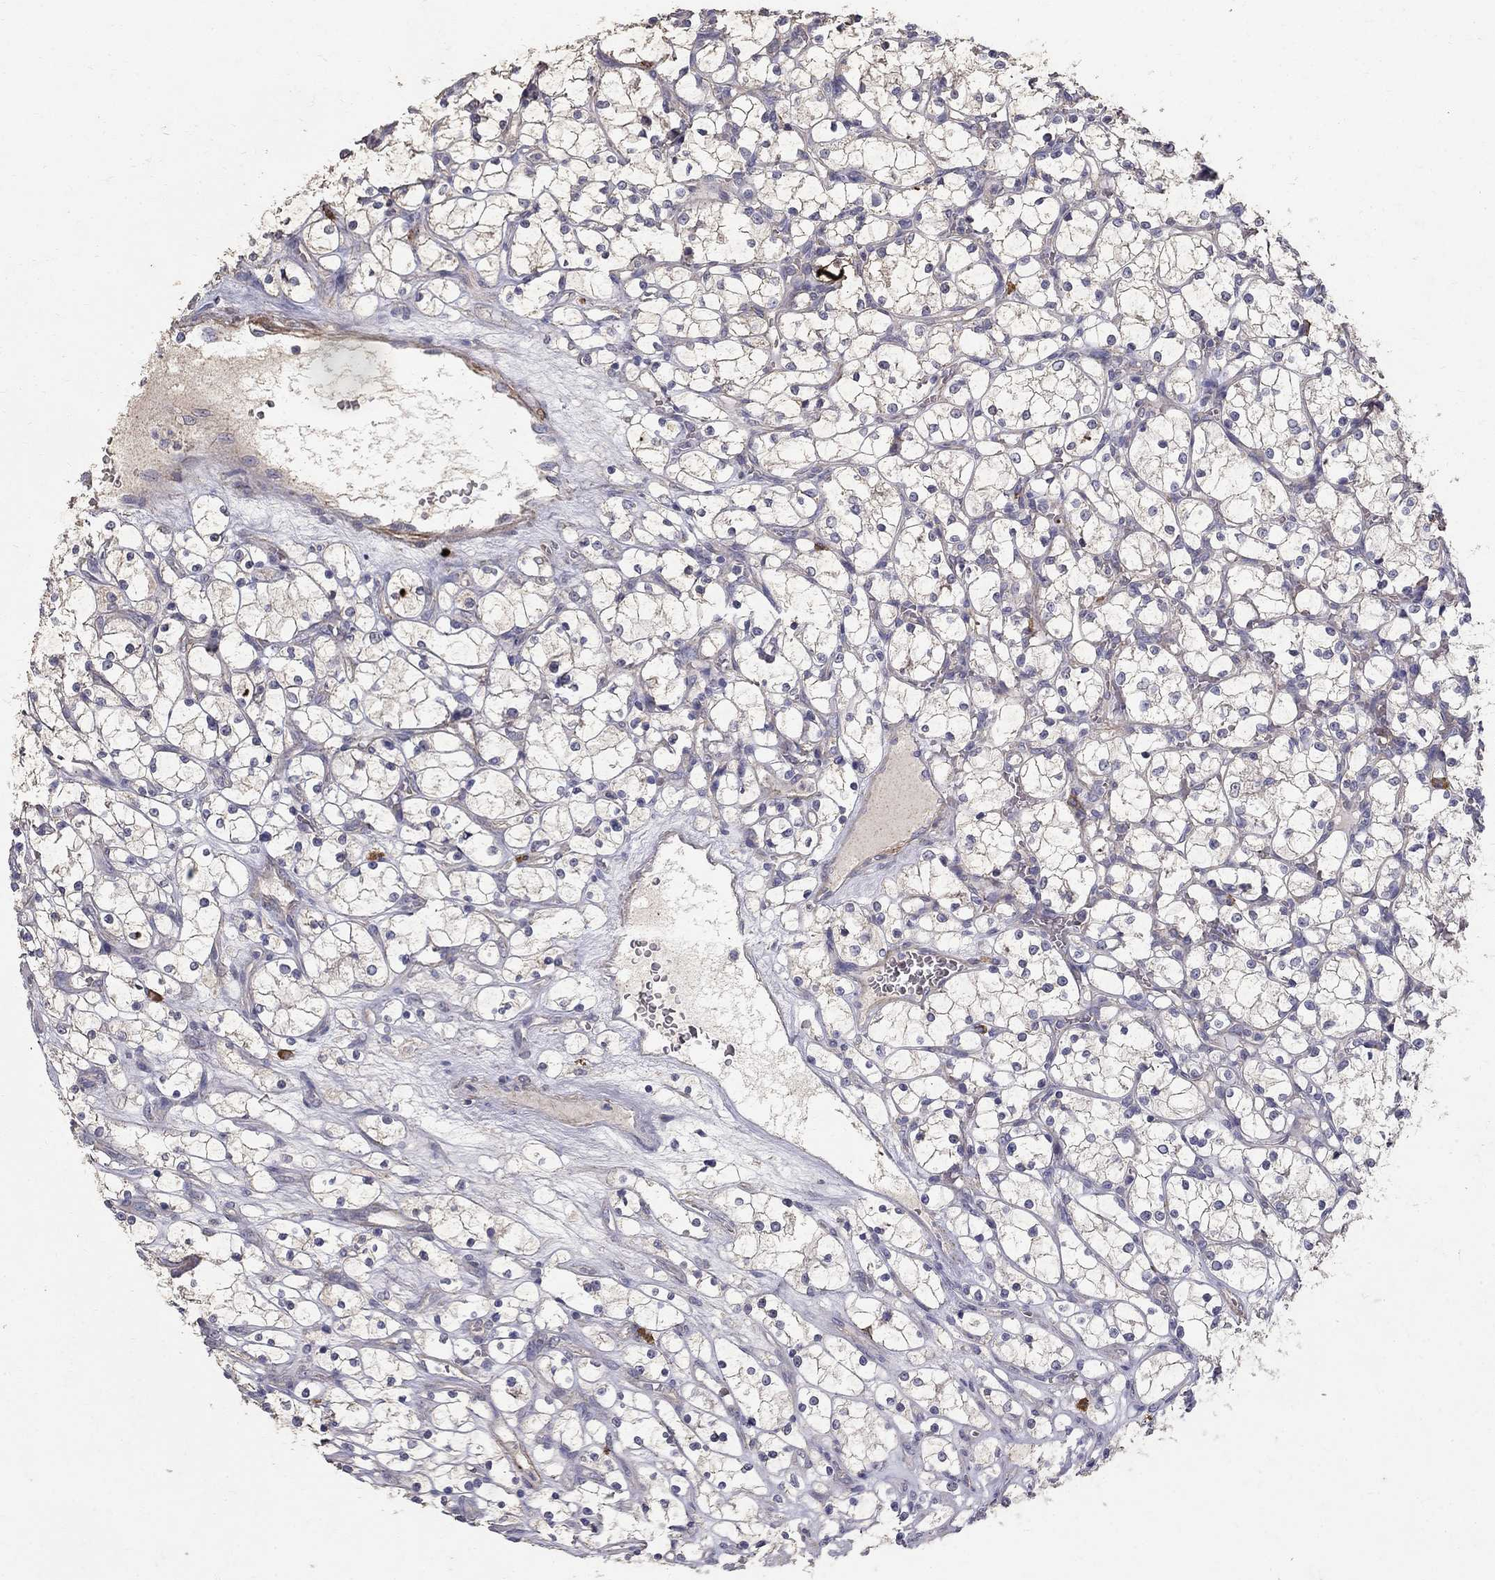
{"staining": {"intensity": "negative", "quantity": "none", "location": "none"}, "tissue": "renal cancer", "cell_type": "Tumor cells", "image_type": "cancer", "snomed": [{"axis": "morphology", "description": "Adenocarcinoma, NOS"}, {"axis": "topography", "description": "Kidney"}], "caption": "This micrograph is of adenocarcinoma (renal) stained with immunohistochemistry (IHC) to label a protein in brown with the nuclei are counter-stained blue. There is no staining in tumor cells.", "gene": "MPP2", "patient": {"sex": "female", "age": 69}}